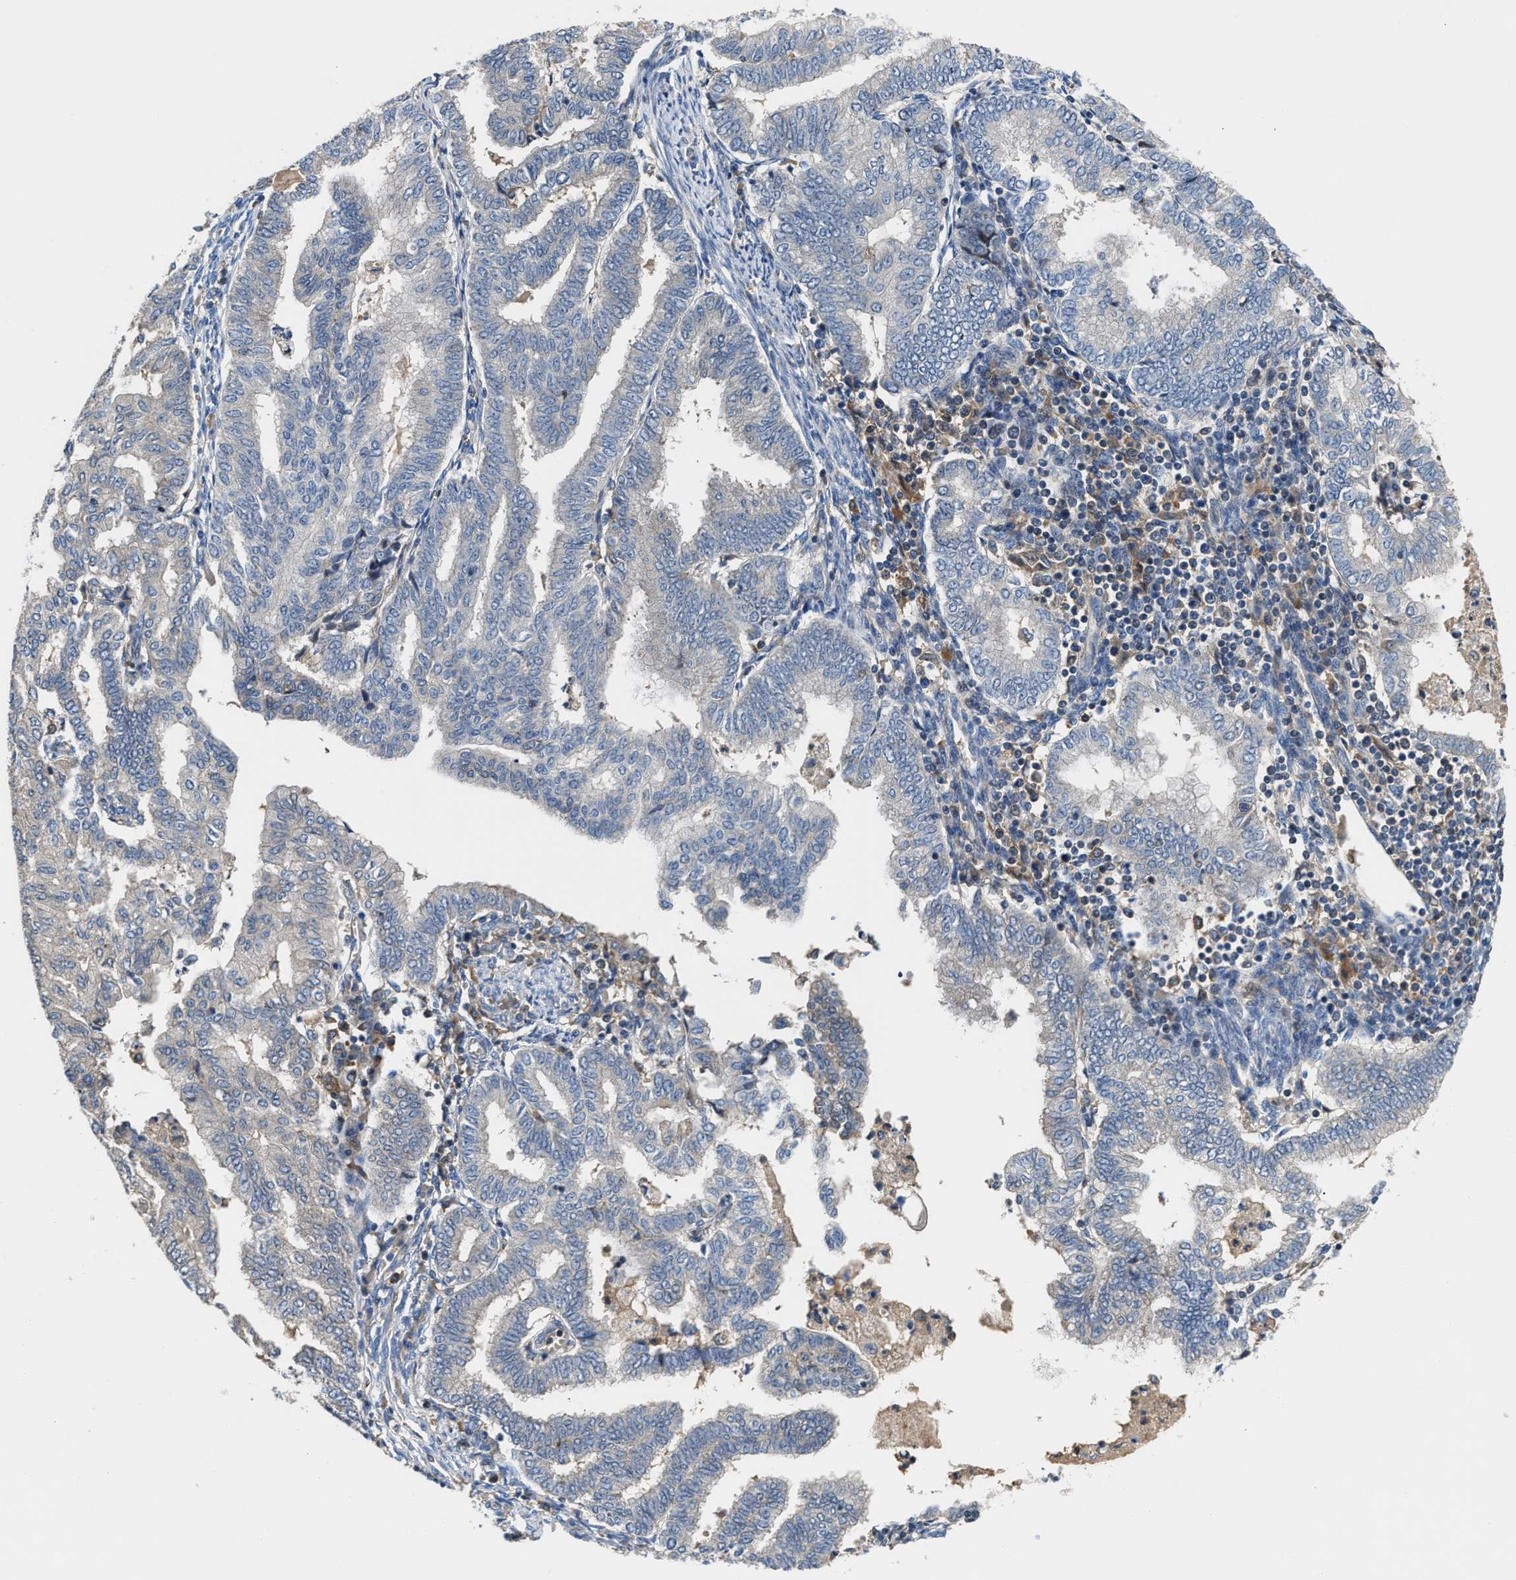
{"staining": {"intensity": "negative", "quantity": "none", "location": "none"}, "tissue": "endometrial cancer", "cell_type": "Tumor cells", "image_type": "cancer", "snomed": [{"axis": "morphology", "description": "Polyp, NOS"}, {"axis": "morphology", "description": "Adenocarcinoma, NOS"}, {"axis": "morphology", "description": "Adenoma, NOS"}, {"axis": "topography", "description": "Endometrium"}], "caption": "IHC histopathology image of human endometrial cancer (adenoma) stained for a protein (brown), which displays no expression in tumor cells.", "gene": "OSTF1", "patient": {"sex": "female", "age": 79}}